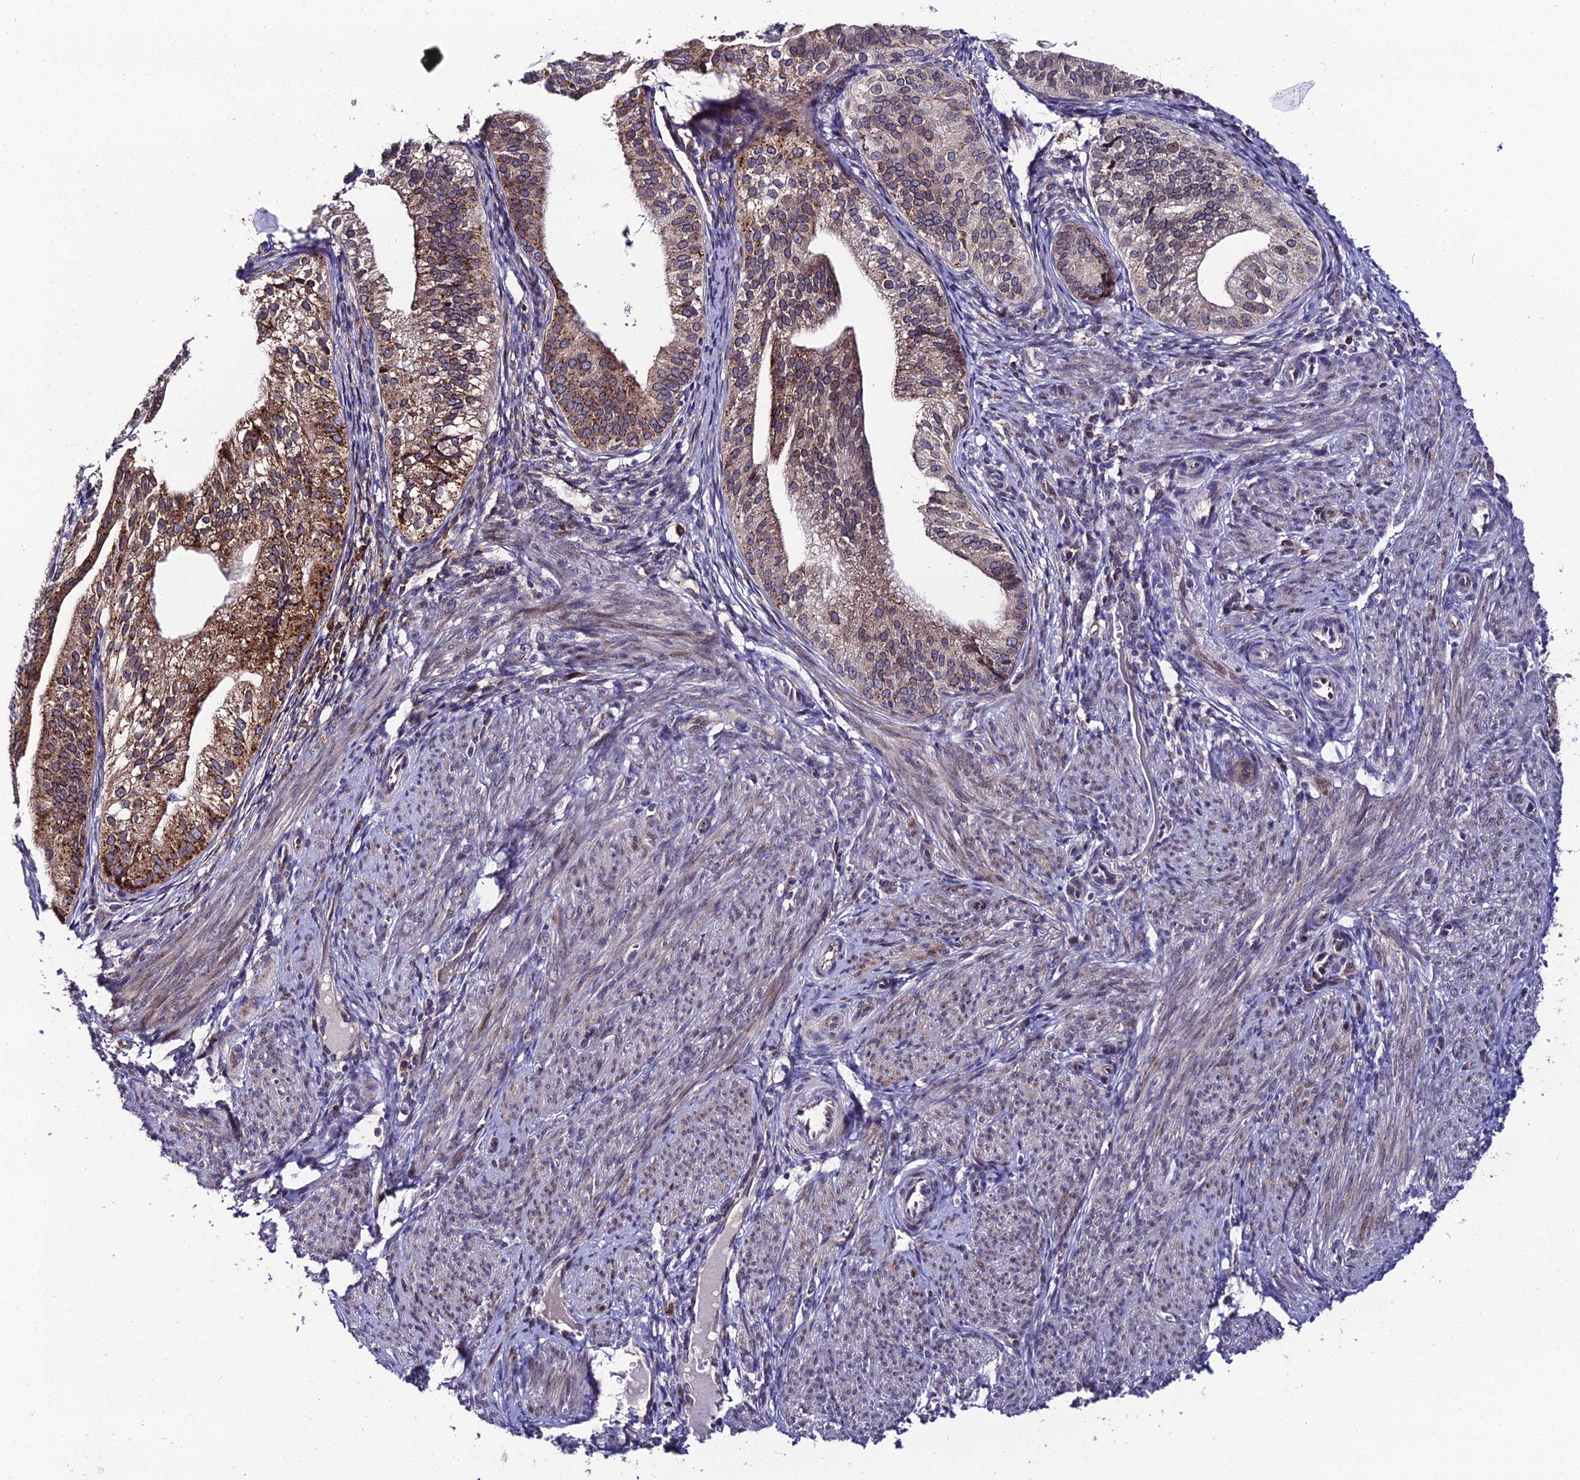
{"staining": {"intensity": "strong", "quantity": "<25%", "location": "cytoplasmic/membranous,nuclear"}, "tissue": "endometrial cancer", "cell_type": "Tumor cells", "image_type": "cancer", "snomed": [{"axis": "morphology", "description": "Adenocarcinoma, NOS"}, {"axis": "topography", "description": "Endometrium"}], "caption": "Immunohistochemistry micrograph of endometrial cancer (adenocarcinoma) stained for a protein (brown), which shows medium levels of strong cytoplasmic/membranous and nuclear positivity in about <25% of tumor cells.", "gene": "DDX19A", "patient": {"sex": "female", "age": 50}}